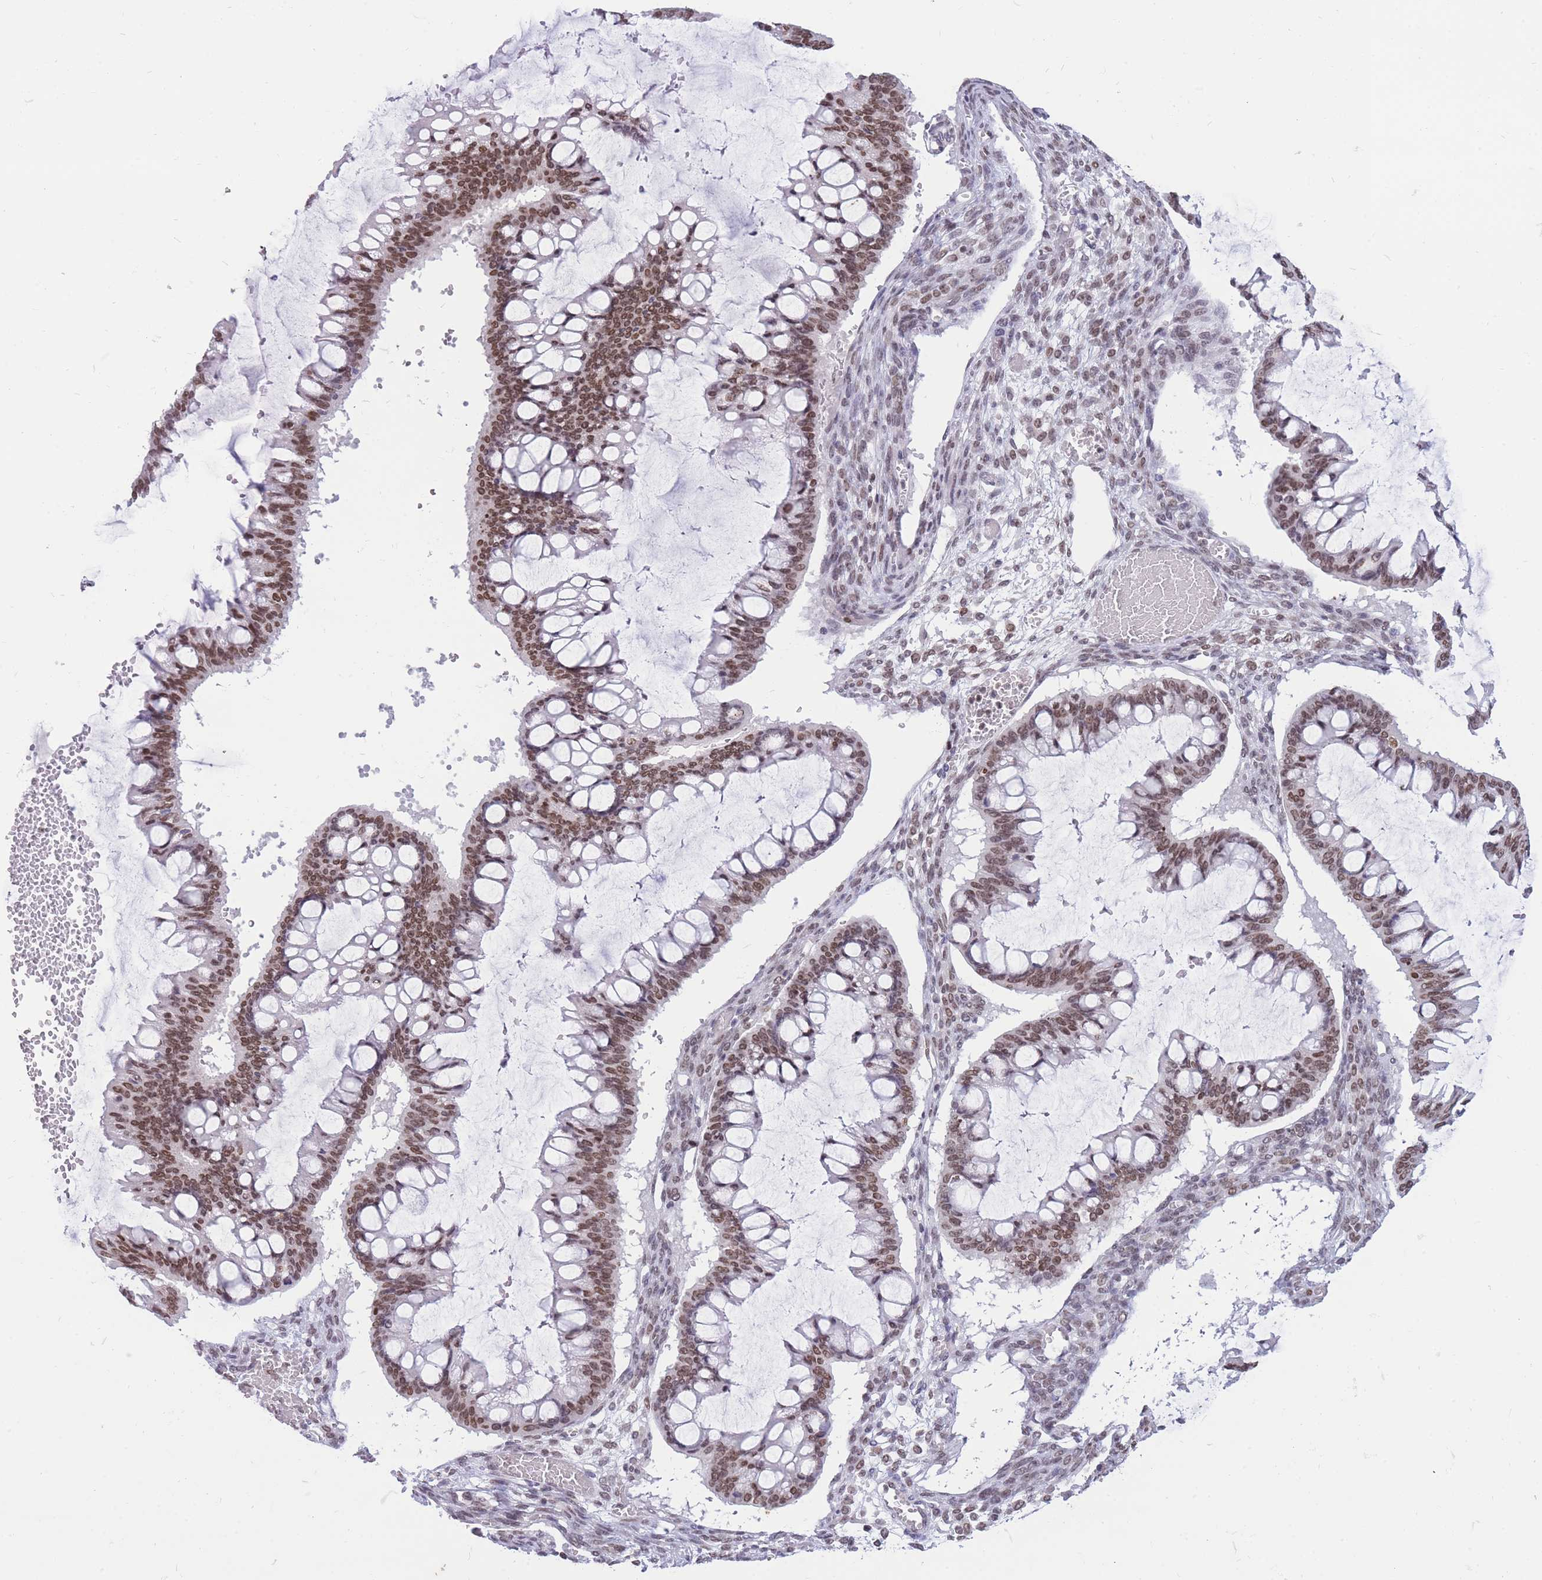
{"staining": {"intensity": "moderate", "quantity": ">75%", "location": "nuclear"}, "tissue": "ovarian cancer", "cell_type": "Tumor cells", "image_type": "cancer", "snomed": [{"axis": "morphology", "description": "Cystadenocarcinoma, mucinous, NOS"}, {"axis": "topography", "description": "Ovary"}], "caption": "The photomicrograph reveals a brown stain indicating the presence of a protein in the nuclear of tumor cells in mucinous cystadenocarcinoma (ovarian).", "gene": "HMGN1", "patient": {"sex": "female", "age": 73}}